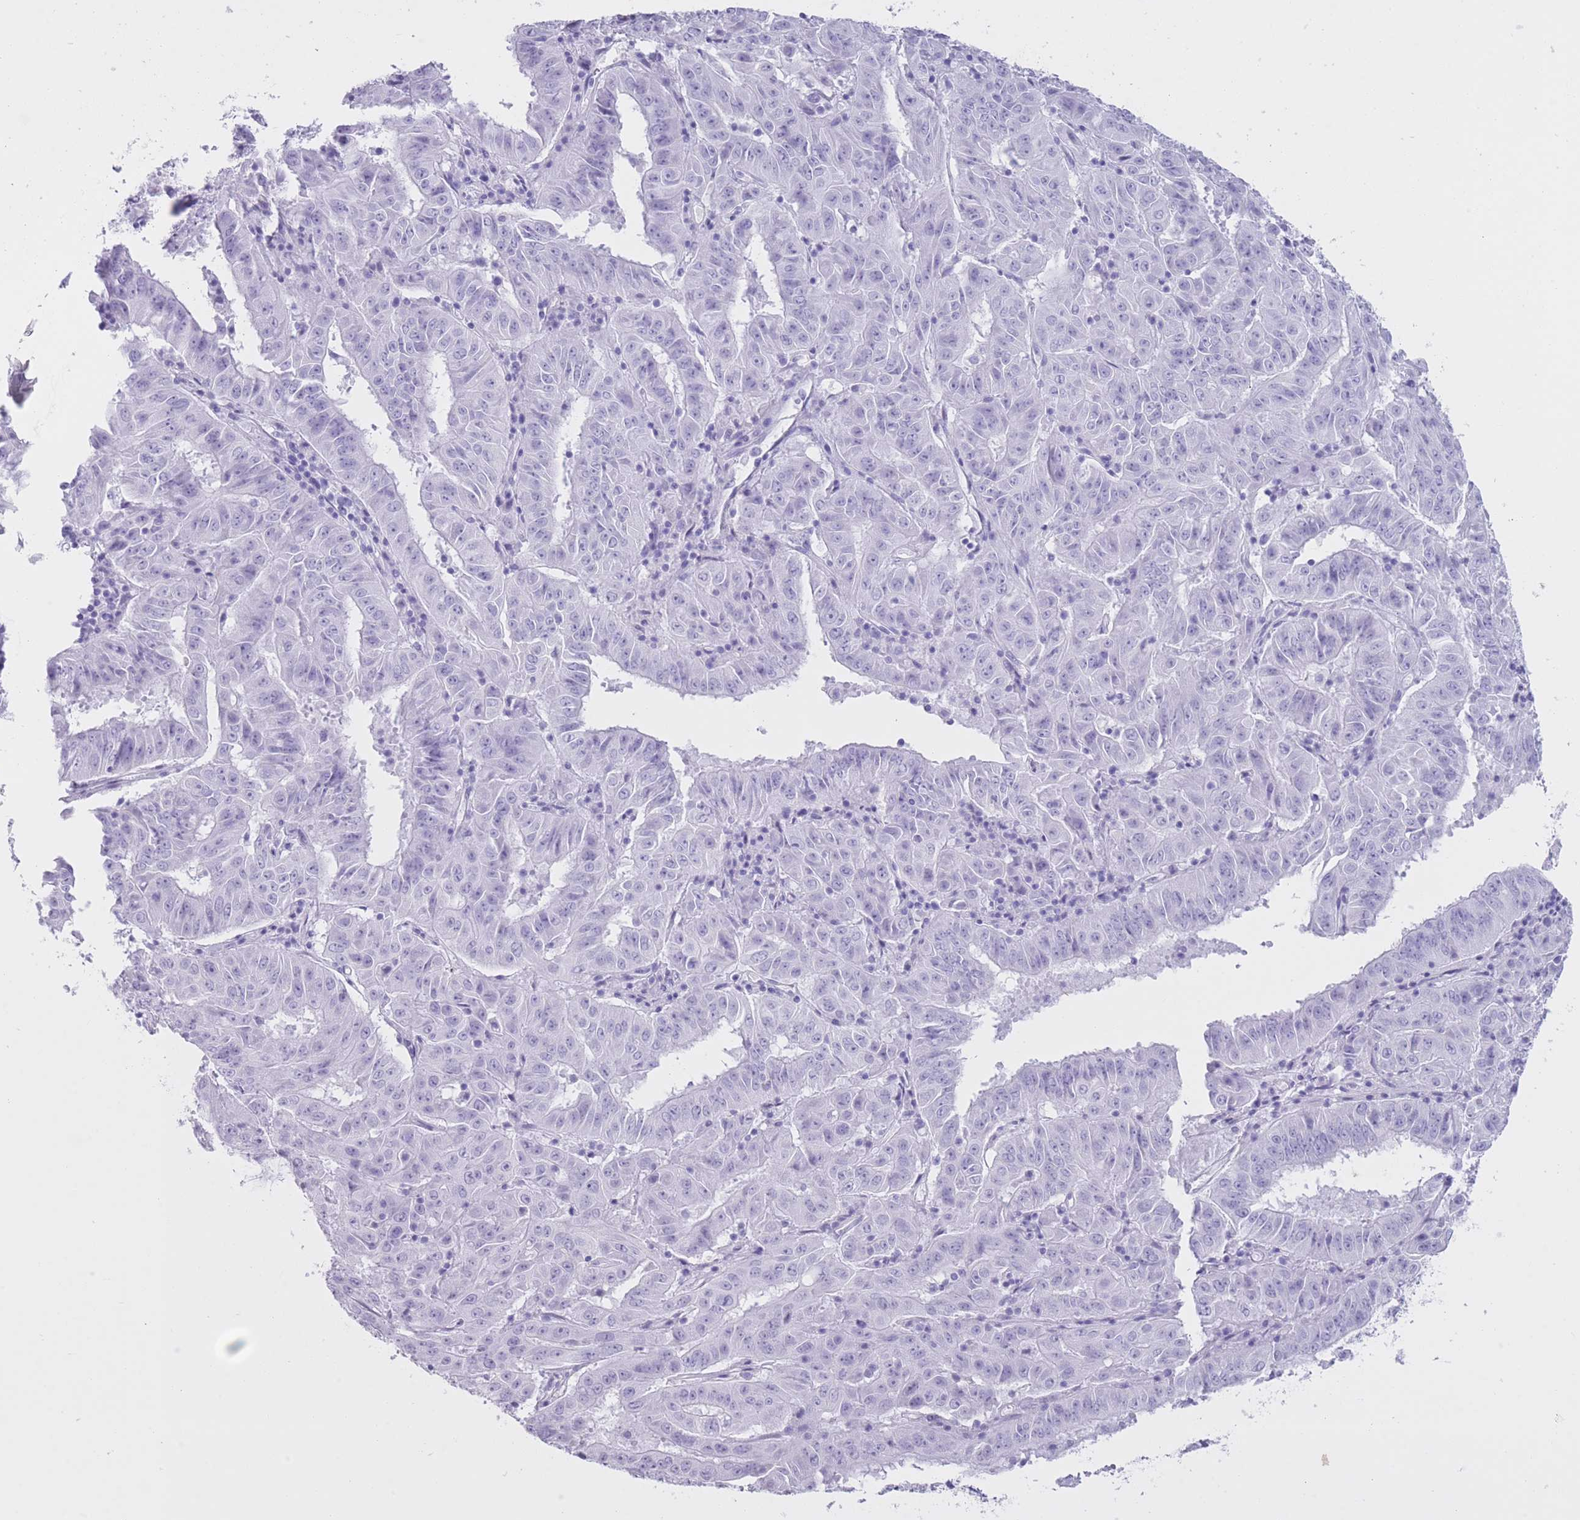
{"staining": {"intensity": "negative", "quantity": "none", "location": "none"}, "tissue": "pancreatic cancer", "cell_type": "Tumor cells", "image_type": "cancer", "snomed": [{"axis": "morphology", "description": "Adenocarcinoma, NOS"}, {"axis": "topography", "description": "Pancreas"}], "caption": "Pancreatic cancer (adenocarcinoma) was stained to show a protein in brown. There is no significant expression in tumor cells.", "gene": "OR4F21", "patient": {"sex": "male", "age": 63}}